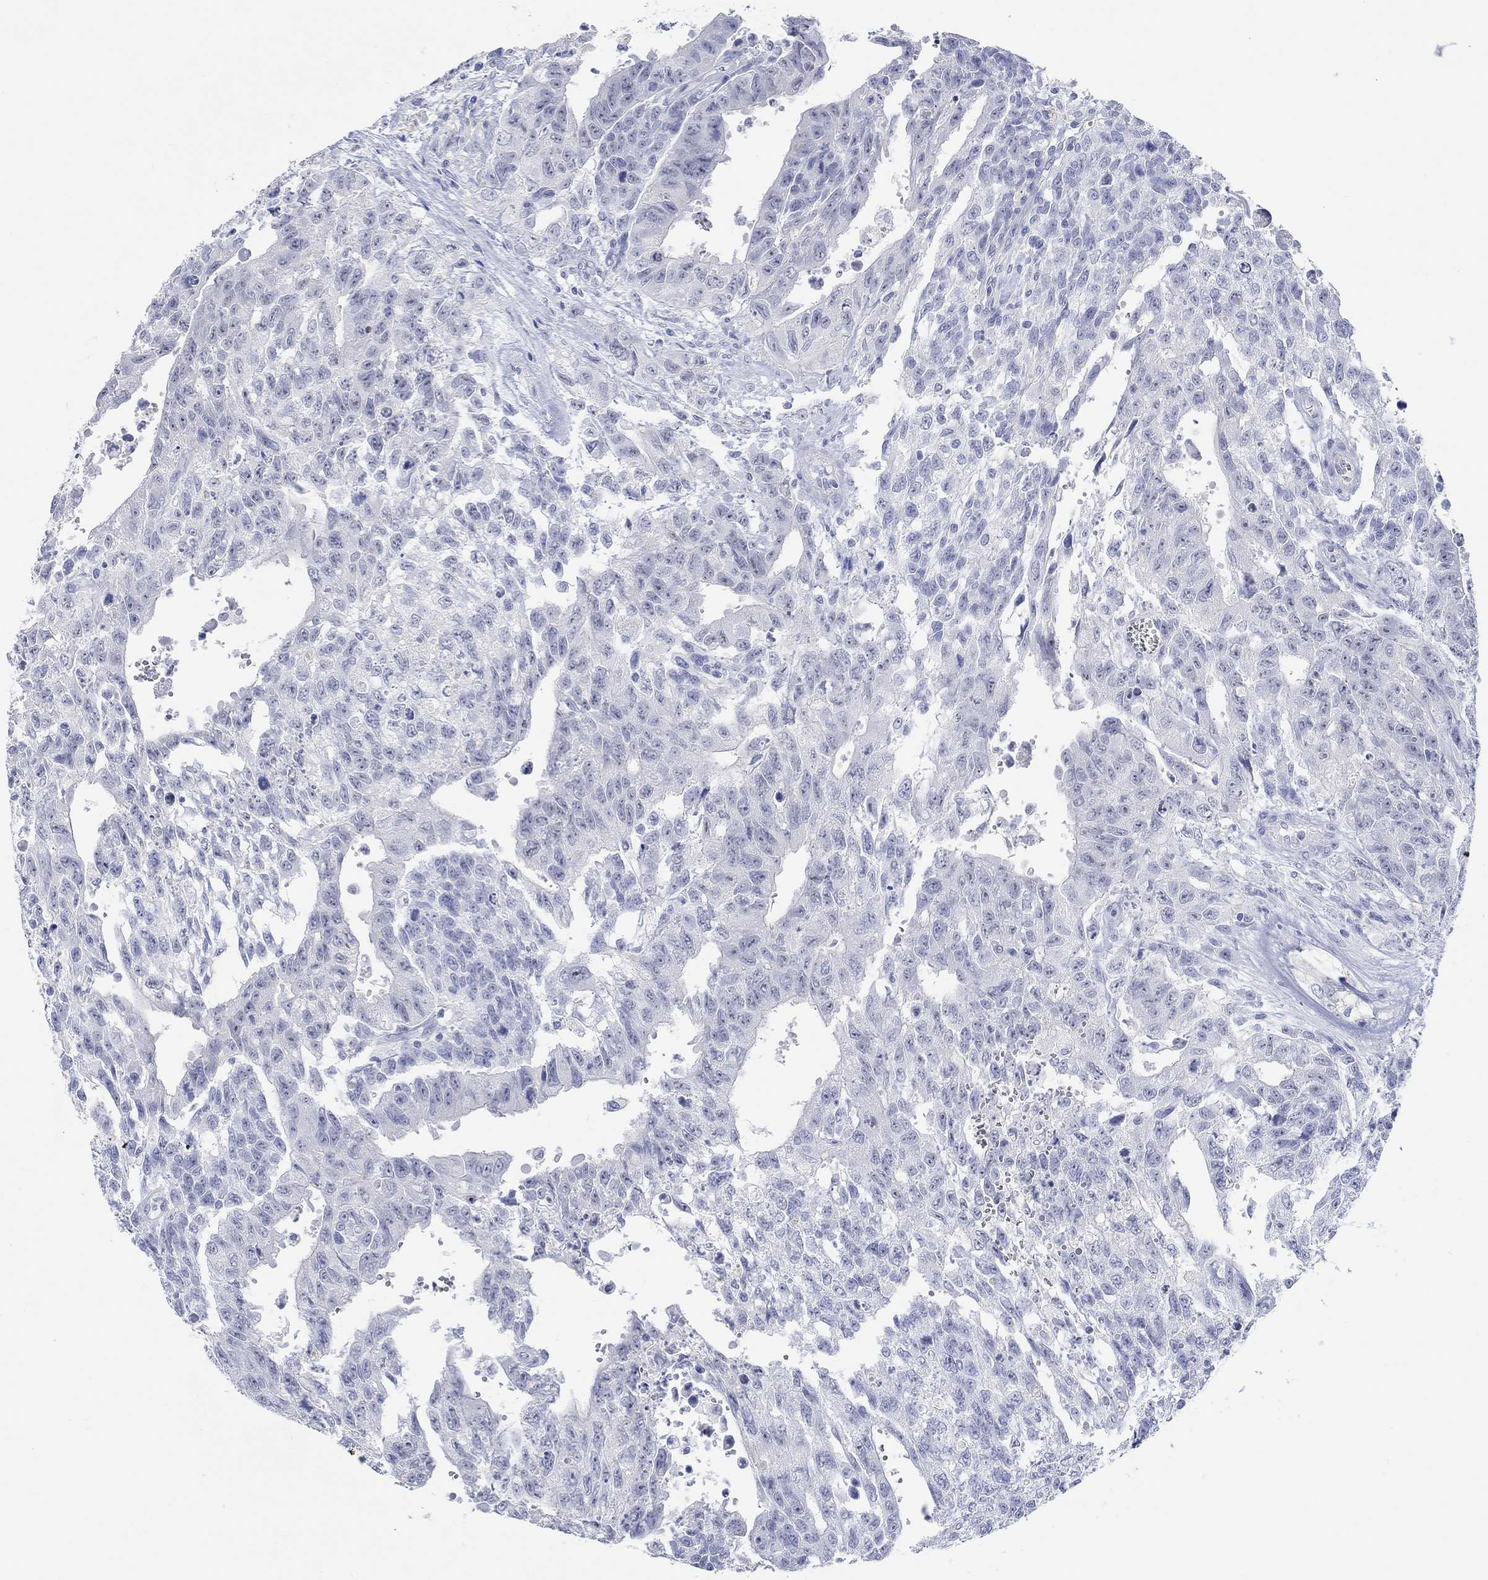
{"staining": {"intensity": "negative", "quantity": "none", "location": "none"}, "tissue": "testis cancer", "cell_type": "Tumor cells", "image_type": "cancer", "snomed": [{"axis": "morphology", "description": "Carcinoma, Embryonal, NOS"}, {"axis": "topography", "description": "Testis"}], "caption": "Tumor cells show no significant protein staining in embryonal carcinoma (testis).", "gene": "GRIA3", "patient": {"sex": "male", "age": 24}}